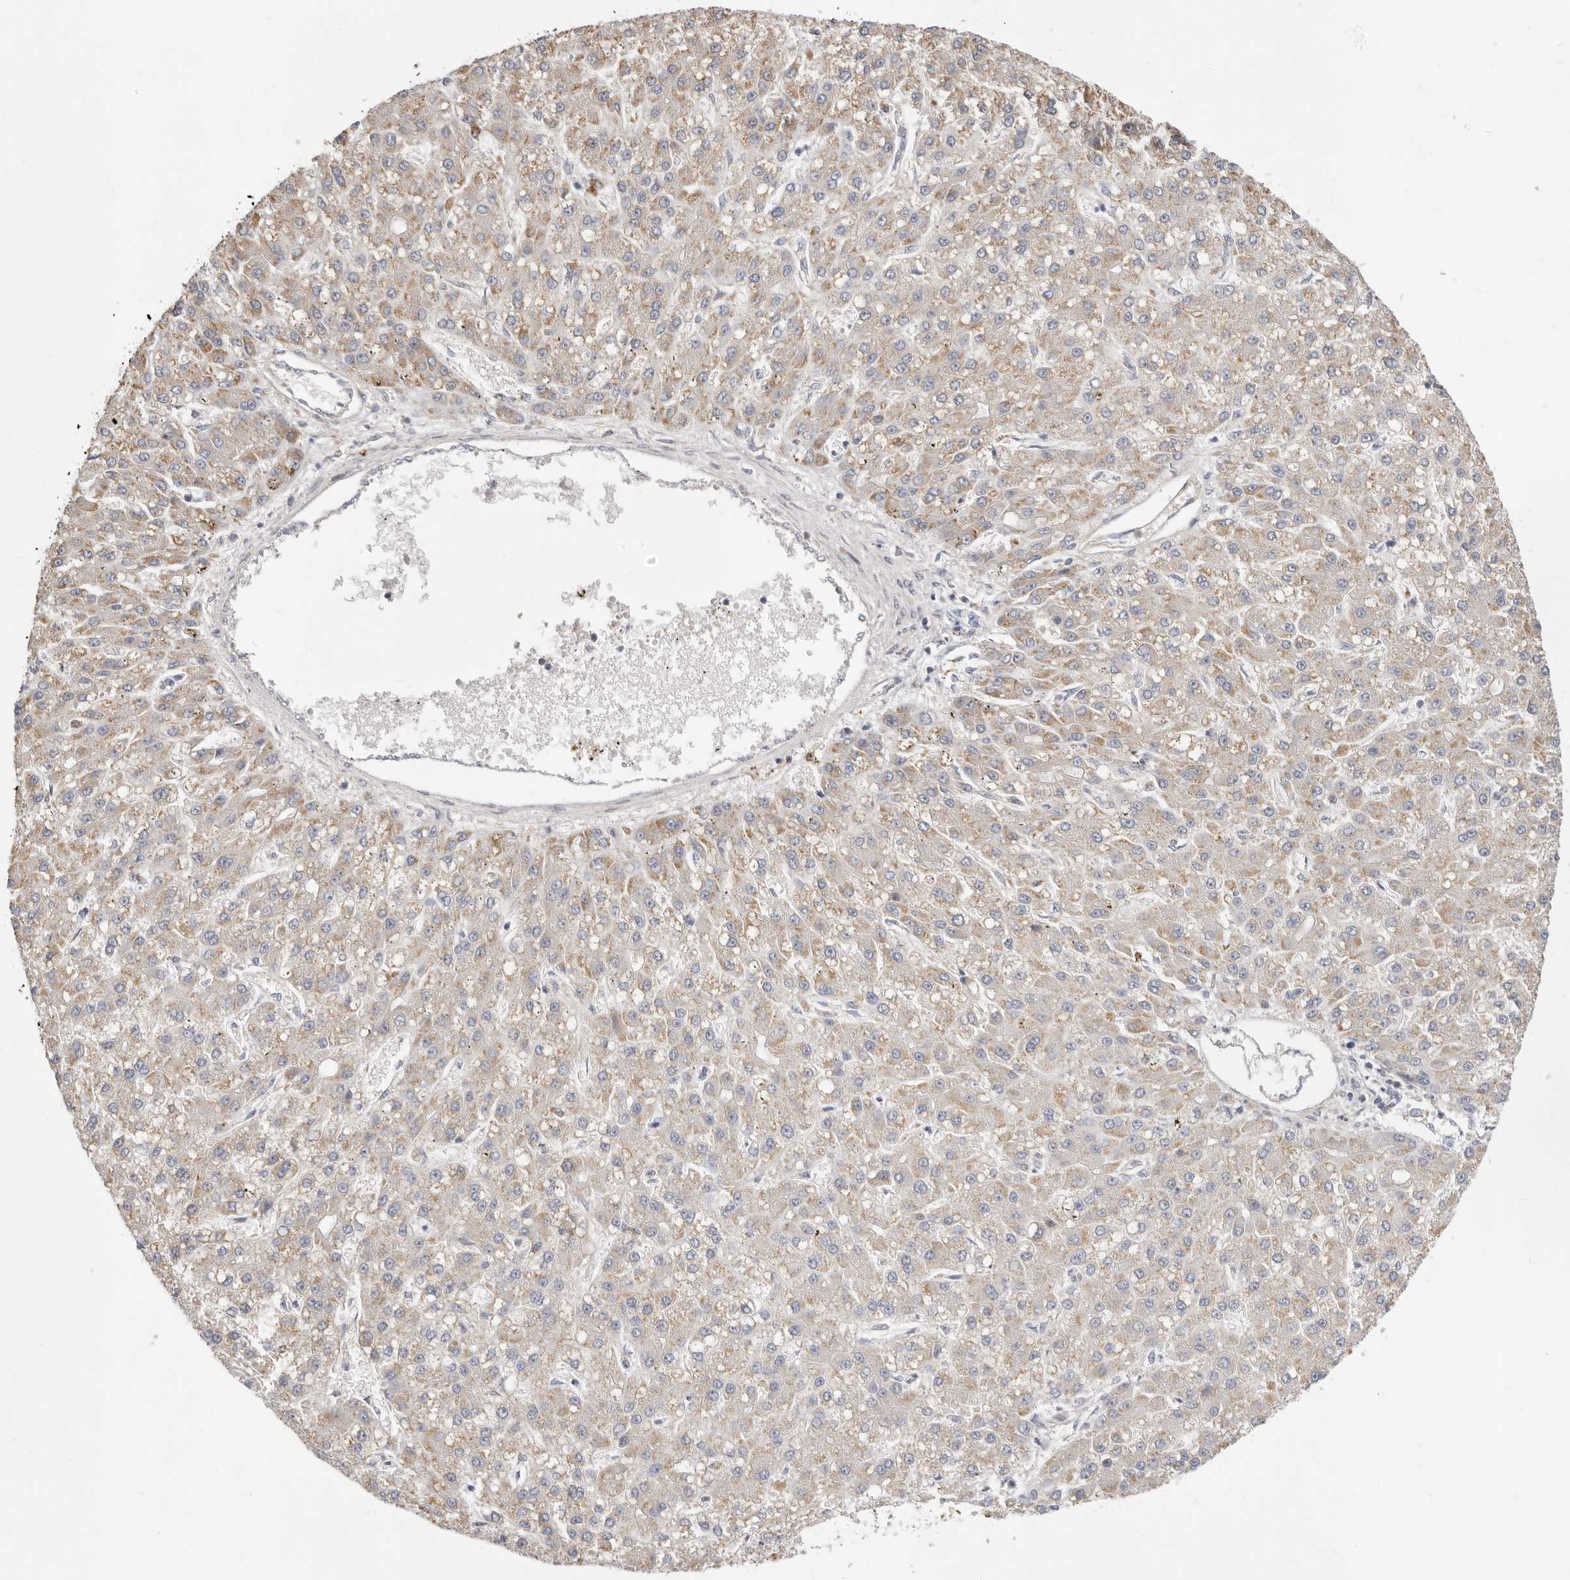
{"staining": {"intensity": "weak", "quantity": "25%-75%", "location": "cytoplasmic/membranous"}, "tissue": "liver cancer", "cell_type": "Tumor cells", "image_type": "cancer", "snomed": [{"axis": "morphology", "description": "Carcinoma, Hepatocellular, NOS"}, {"axis": "topography", "description": "Liver"}], "caption": "This is a histology image of IHC staining of hepatocellular carcinoma (liver), which shows weak expression in the cytoplasmic/membranous of tumor cells.", "gene": "USH1C", "patient": {"sex": "male", "age": 67}}